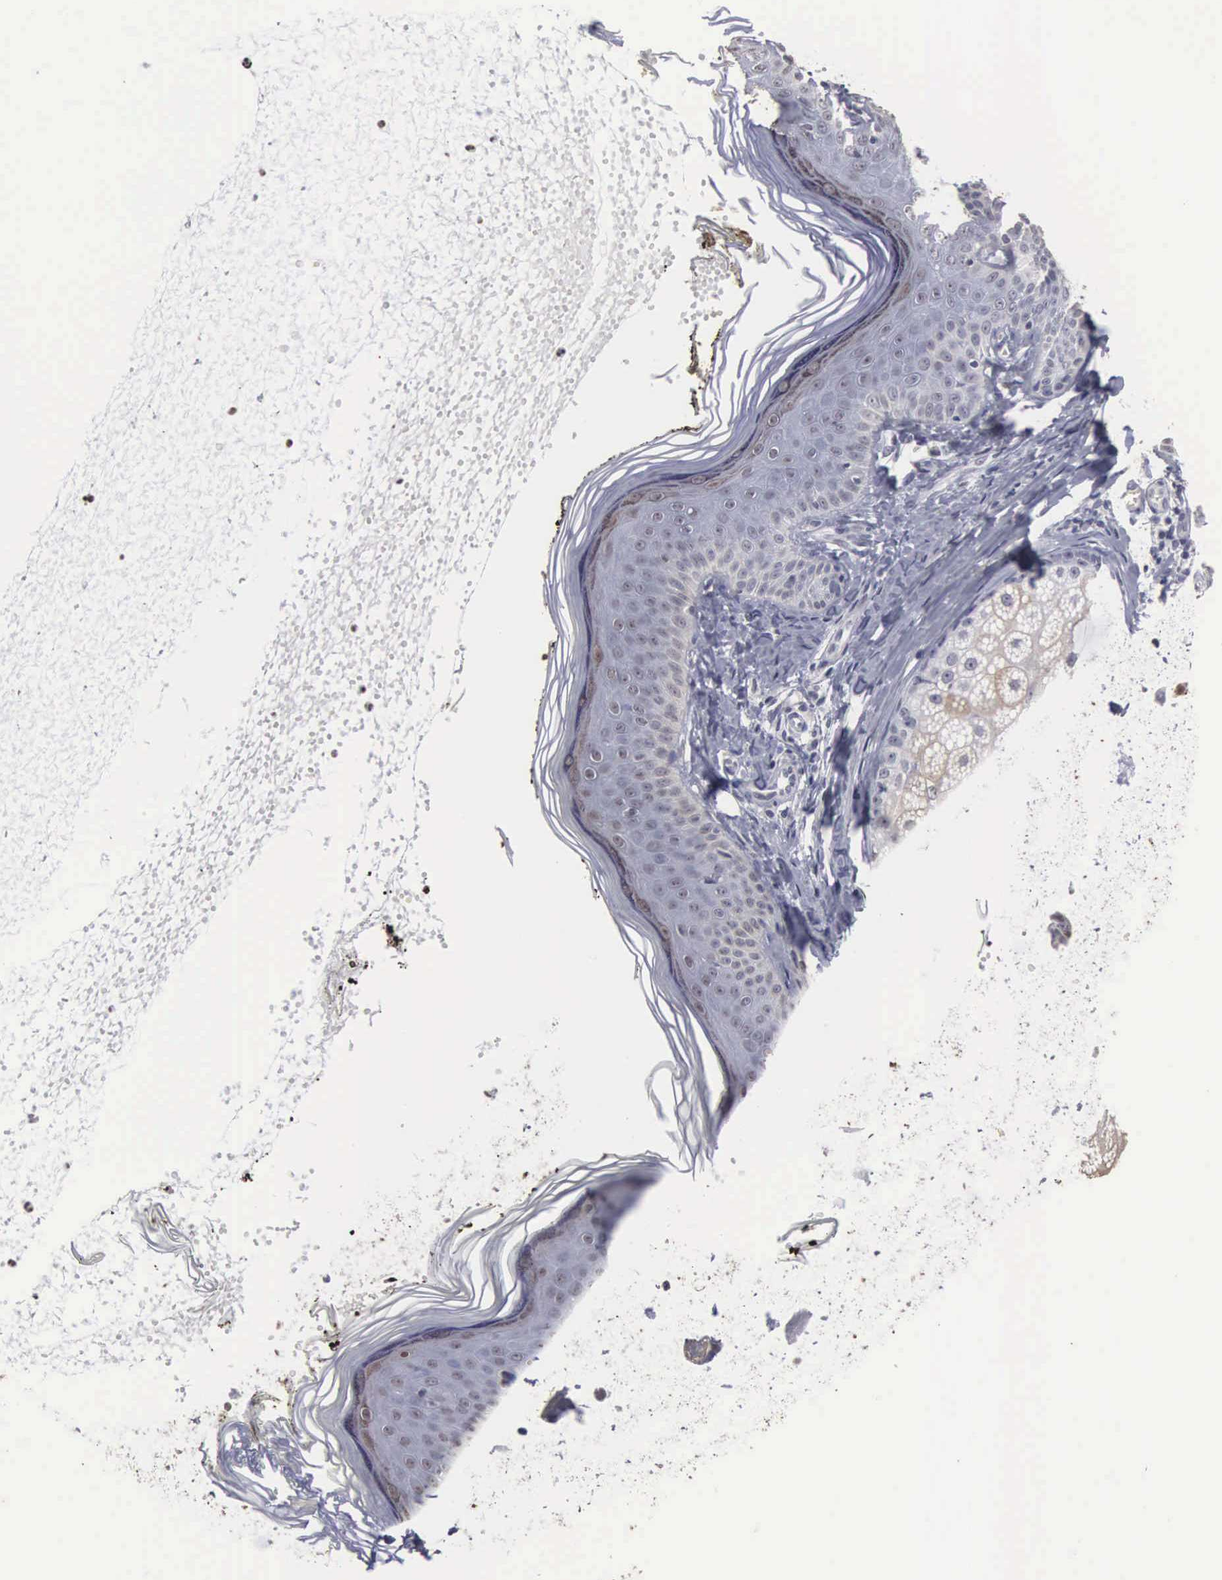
{"staining": {"intensity": "negative", "quantity": "none", "location": "none"}, "tissue": "skin", "cell_type": "Fibroblasts", "image_type": "normal", "snomed": [{"axis": "morphology", "description": "Normal tissue, NOS"}, {"axis": "topography", "description": "Skin"}], "caption": "High power microscopy histopathology image of an IHC image of benign skin, revealing no significant staining in fibroblasts. (Stains: DAB IHC with hematoxylin counter stain, Microscopy: brightfield microscopy at high magnification).", "gene": "UPB1", "patient": {"sex": "female", "age": 15}}